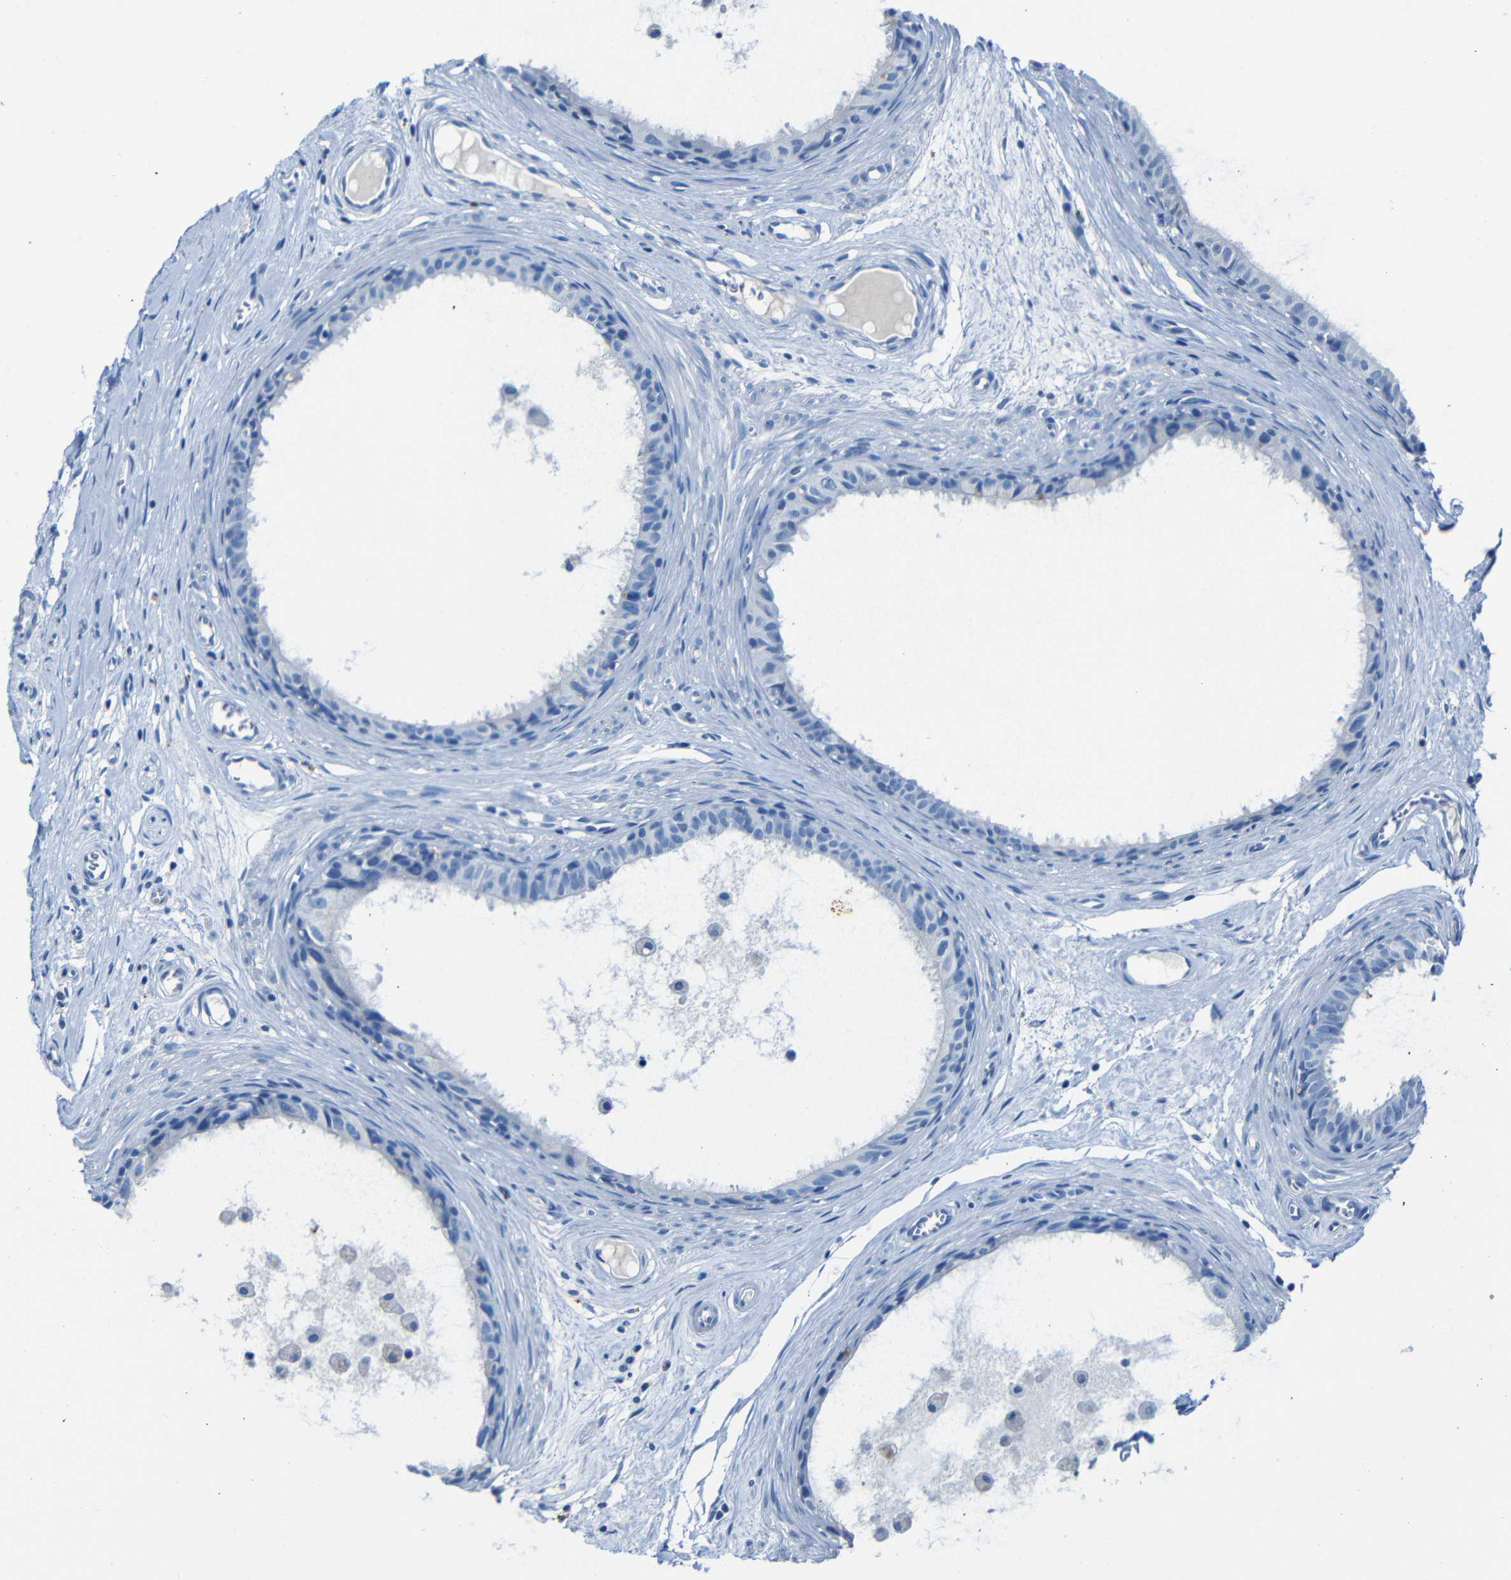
{"staining": {"intensity": "negative", "quantity": "none", "location": "none"}, "tissue": "epididymis", "cell_type": "Glandular cells", "image_type": "normal", "snomed": [{"axis": "morphology", "description": "Normal tissue, NOS"}, {"axis": "morphology", "description": "Inflammation, NOS"}, {"axis": "topography", "description": "Epididymis"}], "caption": "IHC of unremarkable human epididymis reveals no staining in glandular cells.", "gene": "CLDN11", "patient": {"sex": "male", "age": 85}}